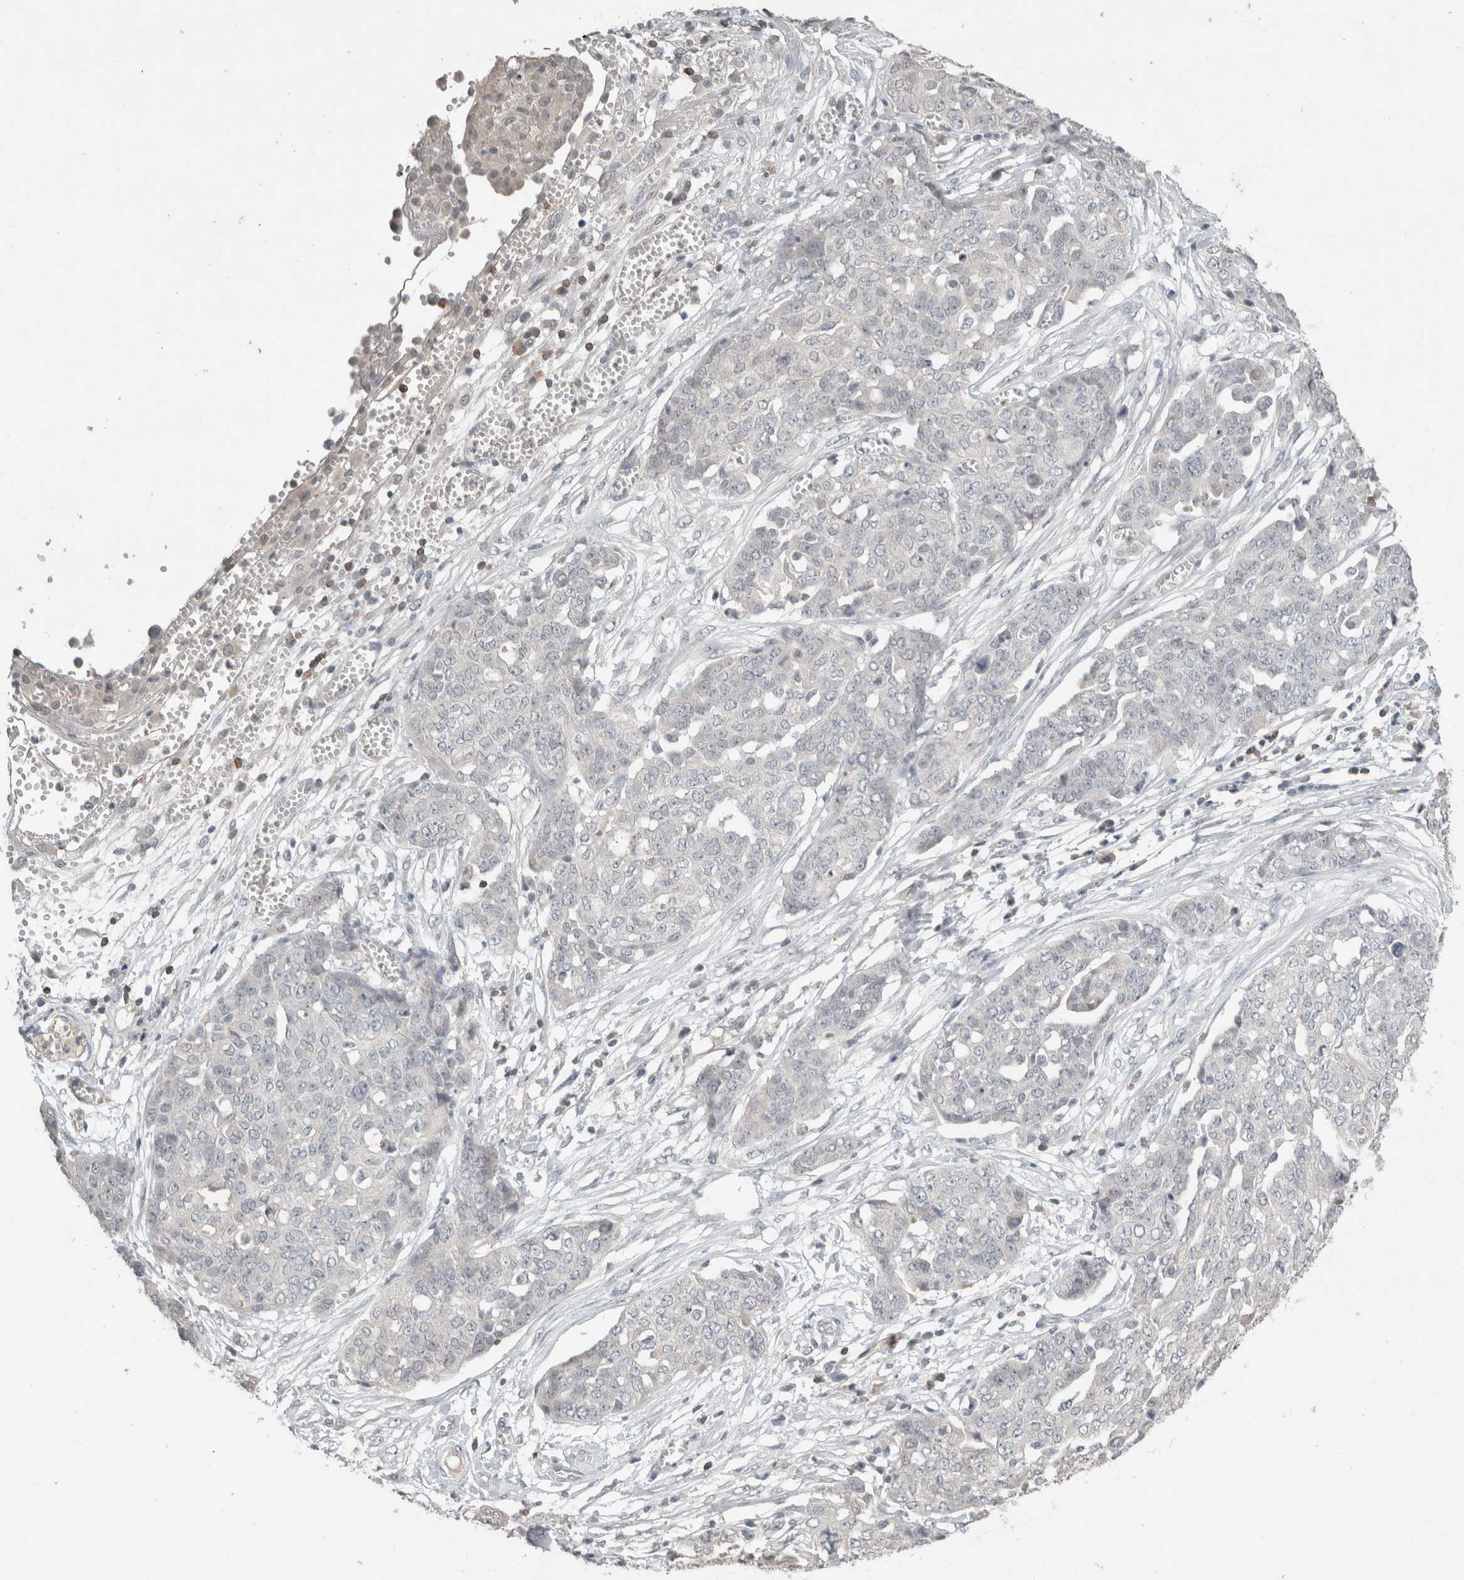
{"staining": {"intensity": "negative", "quantity": "none", "location": "none"}, "tissue": "ovarian cancer", "cell_type": "Tumor cells", "image_type": "cancer", "snomed": [{"axis": "morphology", "description": "Cystadenocarcinoma, serous, NOS"}, {"axis": "topography", "description": "Soft tissue"}, {"axis": "topography", "description": "Ovary"}], "caption": "This is an immunohistochemistry image of ovarian cancer. There is no staining in tumor cells.", "gene": "TRAT1", "patient": {"sex": "female", "age": 57}}